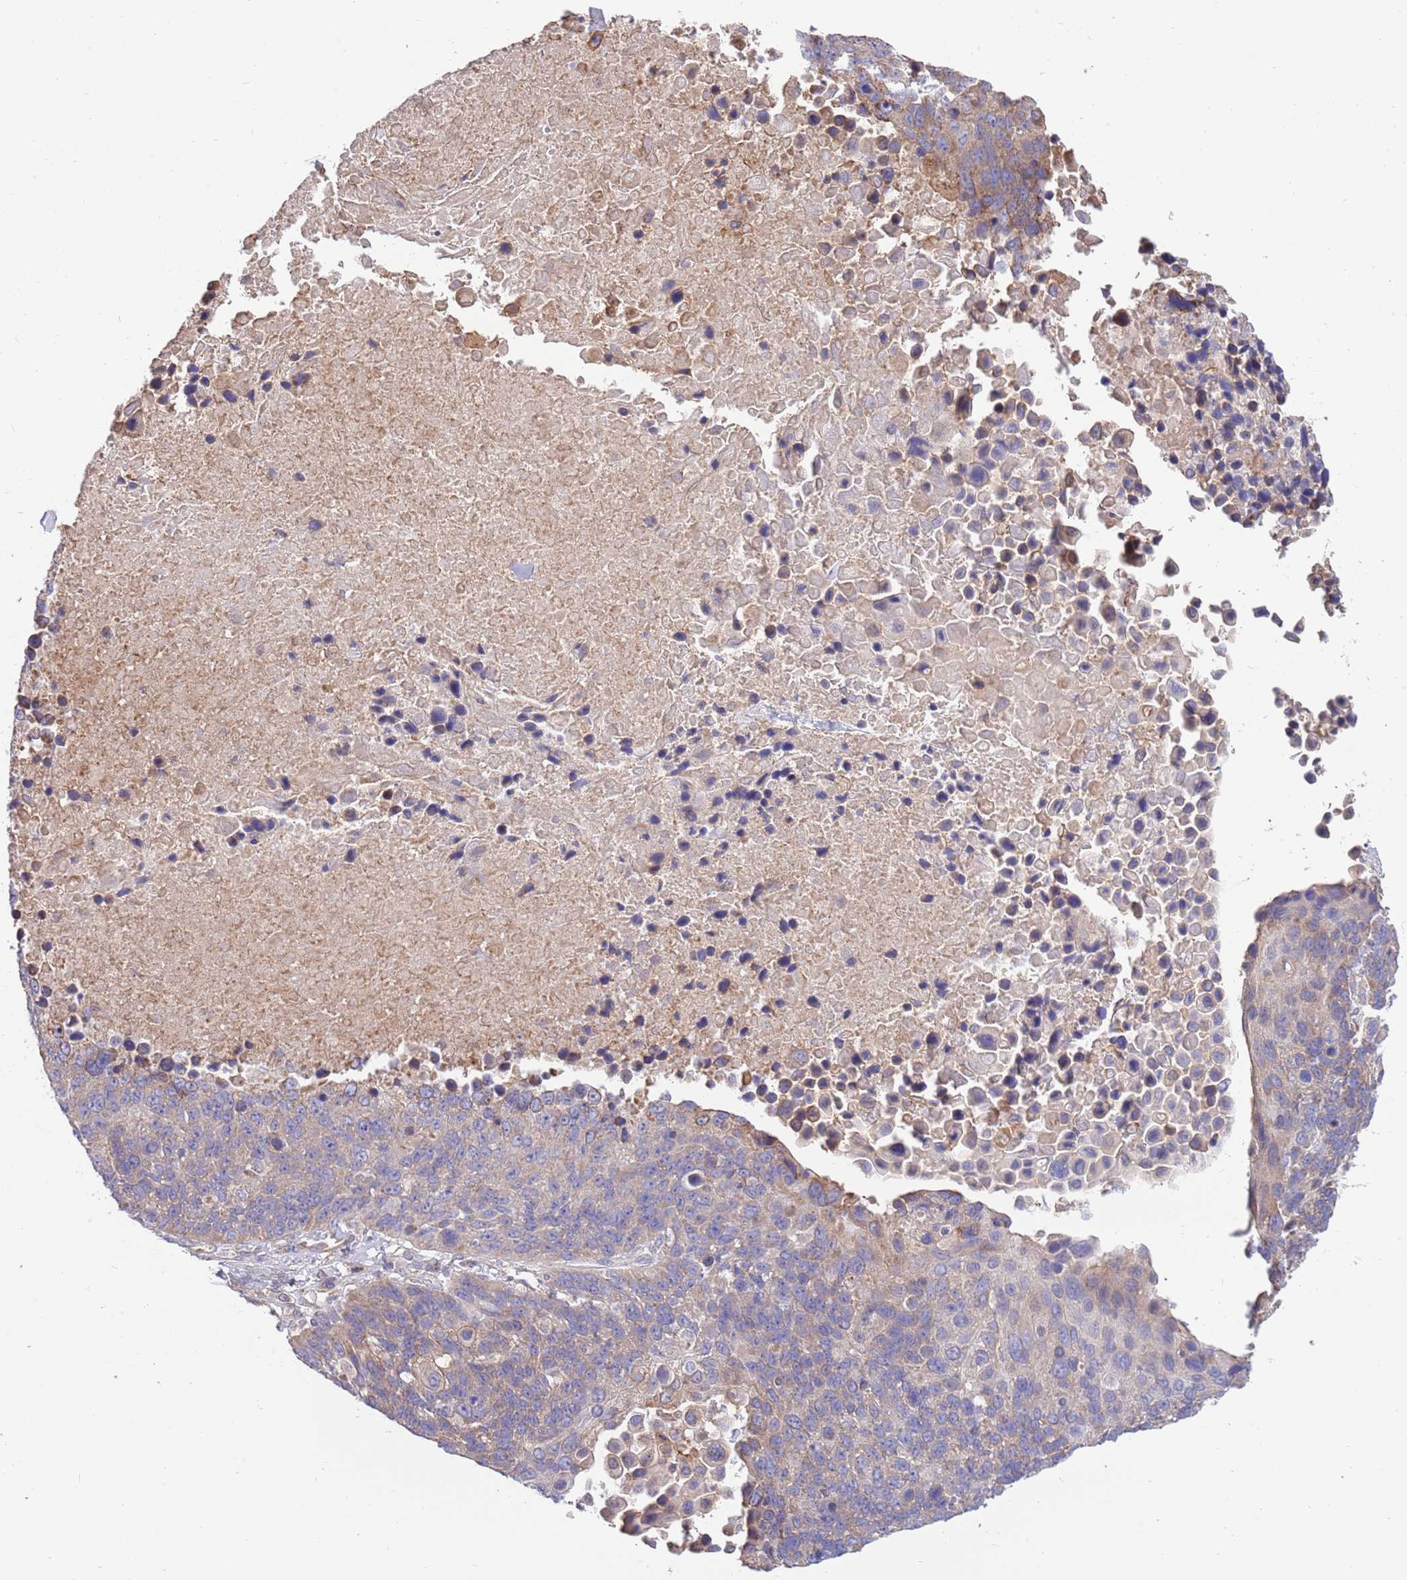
{"staining": {"intensity": "weak", "quantity": "25%-75%", "location": "cytoplasmic/membranous"}, "tissue": "lung cancer", "cell_type": "Tumor cells", "image_type": "cancer", "snomed": [{"axis": "morphology", "description": "Normal tissue, NOS"}, {"axis": "morphology", "description": "Squamous cell carcinoma, NOS"}, {"axis": "topography", "description": "Lymph node"}, {"axis": "topography", "description": "Lung"}], "caption": "Lung cancer stained with DAB (3,3'-diaminobenzidine) immunohistochemistry shows low levels of weak cytoplasmic/membranous expression in approximately 25%-75% of tumor cells.", "gene": "ARL2BP", "patient": {"sex": "male", "age": 66}}